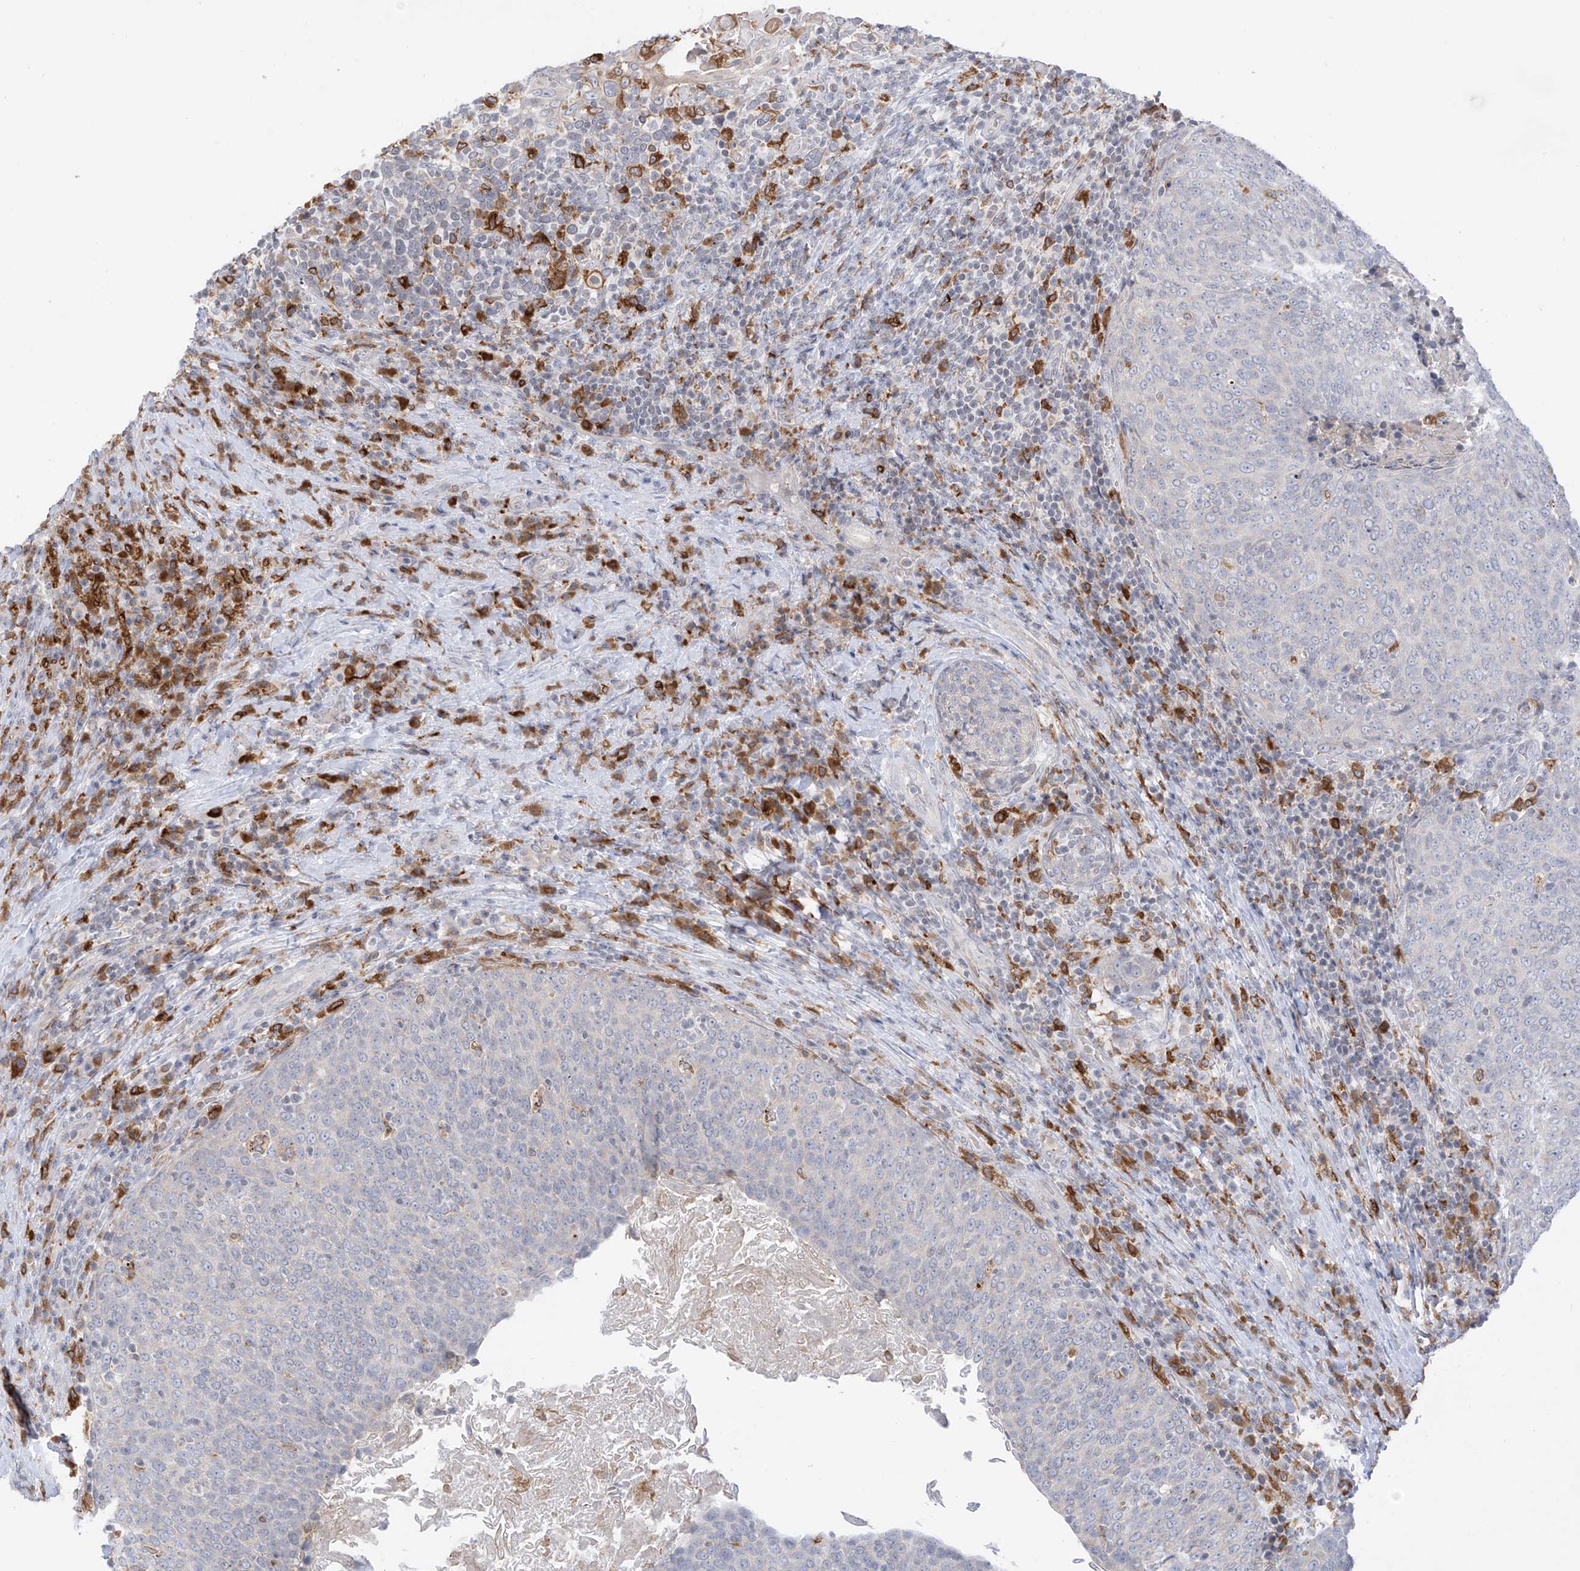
{"staining": {"intensity": "negative", "quantity": "none", "location": "none"}, "tissue": "head and neck cancer", "cell_type": "Tumor cells", "image_type": "cancer", "snomed": [{"axis": "morphology", "description": "Squamous cell carcinoma, NOS"}, {"axis": "morphology", "description": "Squamous cell carcinoma, metastatic, NOS"}, {"axis": "topography", "description": "Lymph node"}, {"axis": "topography", "description": "Head-Neck"}], "caption": "The IHC image has no significant staining in tumor cells of squamous cell carcinoma (head and neck) tissue.", "gene": "TBXAS1", "patient": {"sex": "male", "age": 62}}